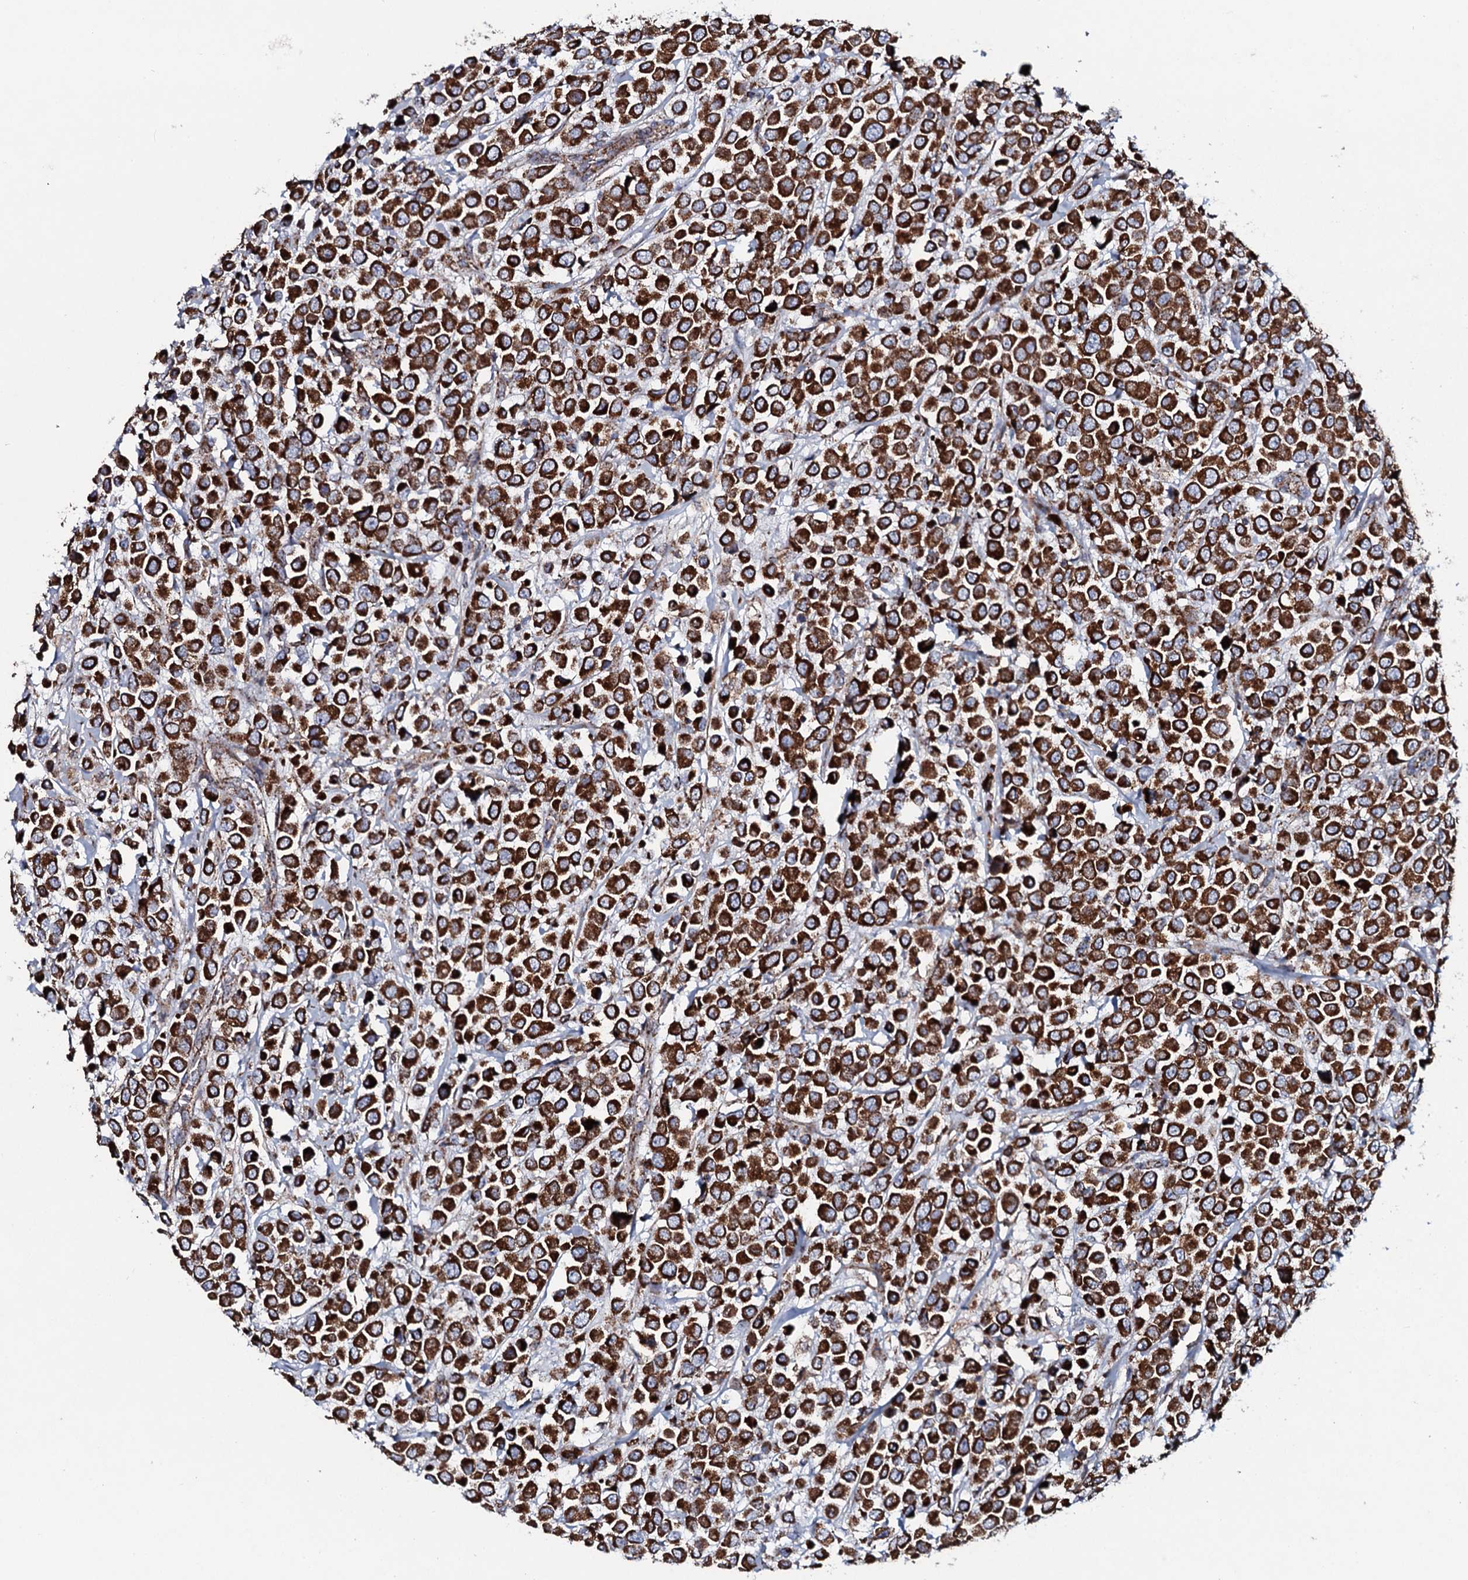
{"staining": {"intensity": "strong", "quantity": ">75%", "location": "cytoplasmic/membranous"}, "tissue": "breast cancer", "cell_type": "Tumor cells", "image_type": "cancer", "snomed": [{"axis": "morphology", "description": "Duct carcinoma"}, {"axis": "topography", "description": "Breast"}], "caption": "Human breast intraductal carcinoma stained with a brown dye reveals strong cytoplasmic/membranous positive staining in about >75% of tumor cells.", "gene": "EVC2", "patient": {"sex": "female", "age": 61}}